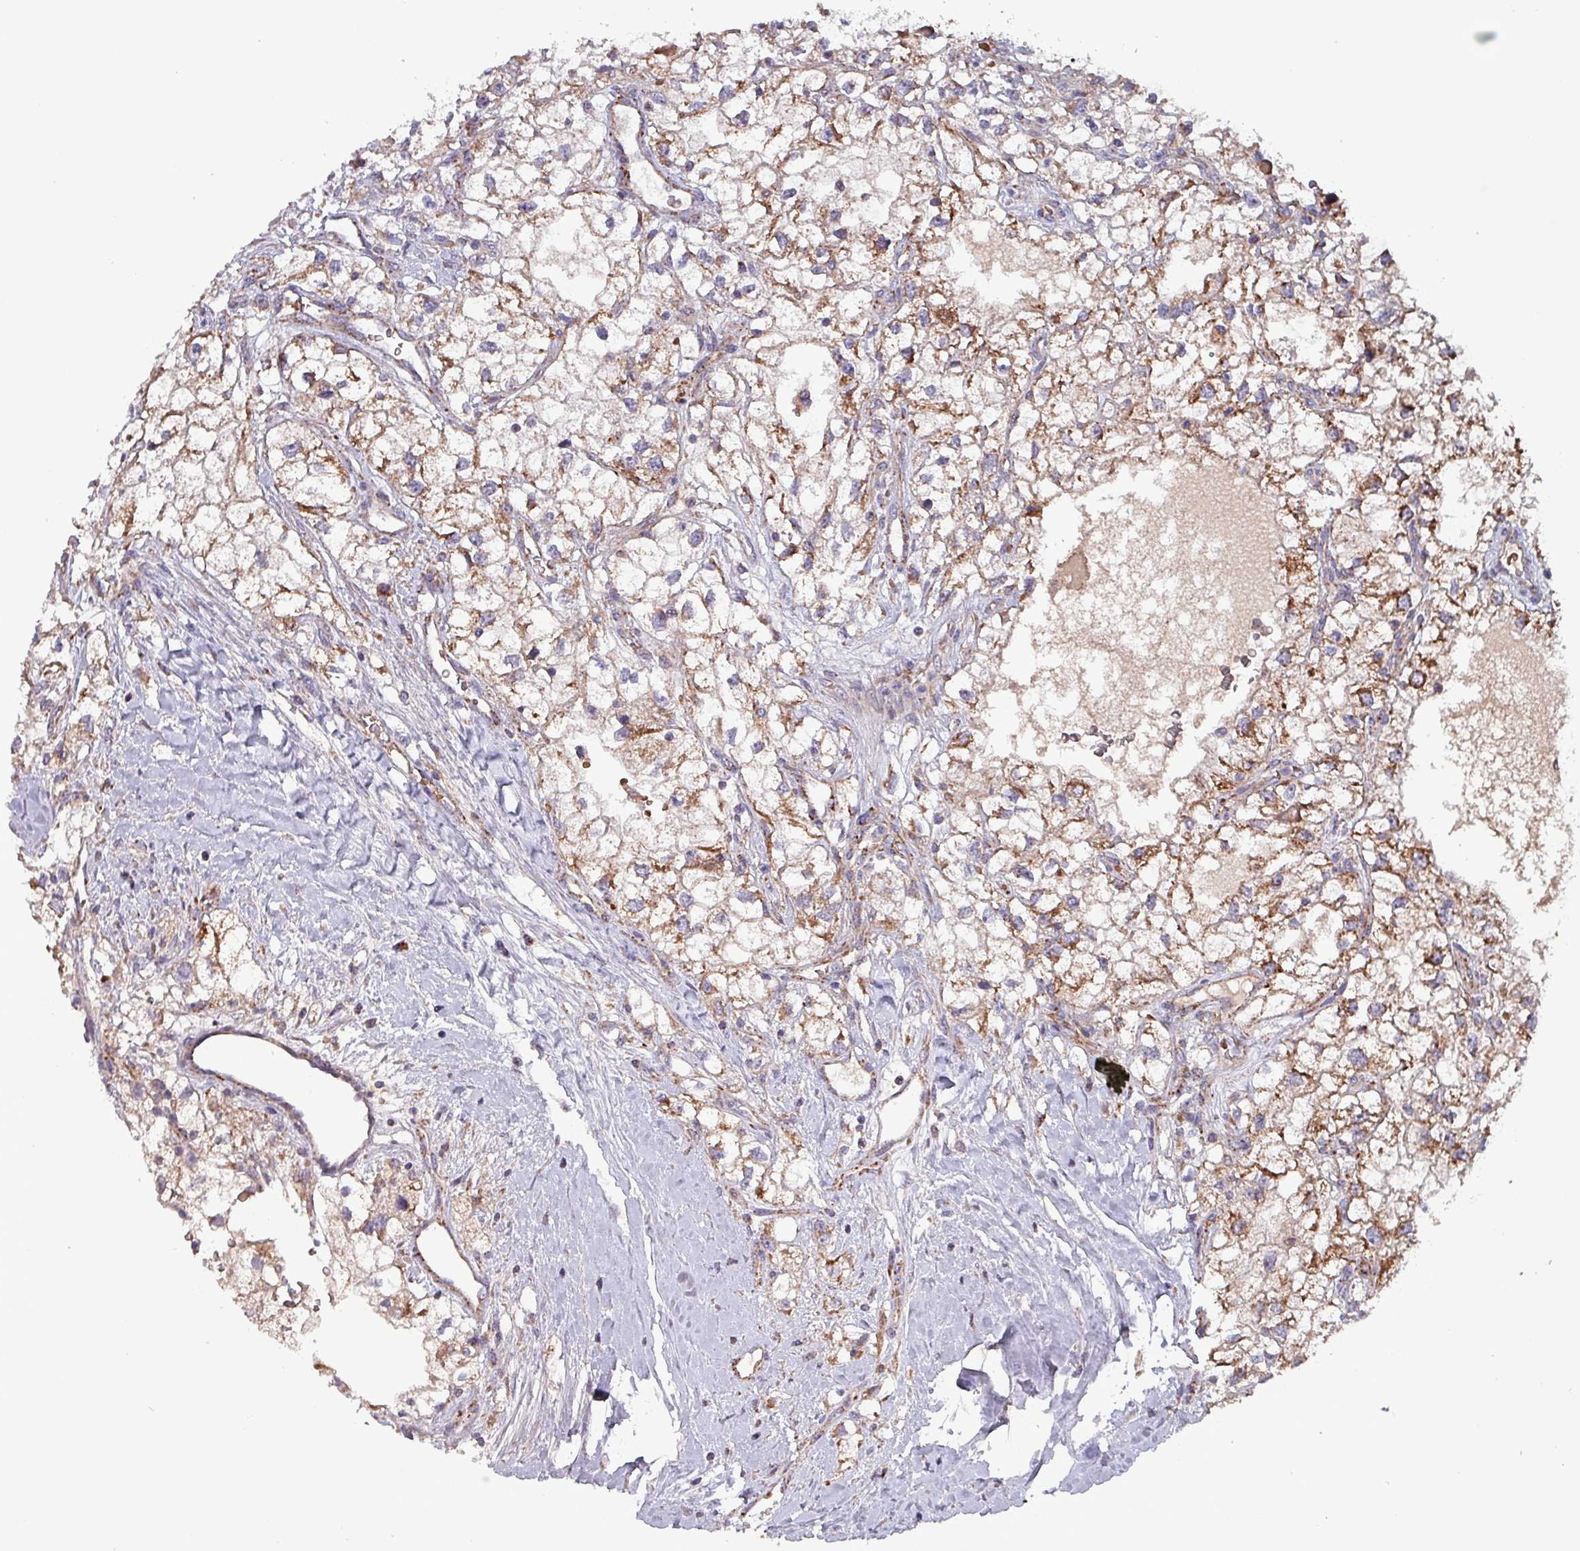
{"staining": {"intensity": "moderate", "quantity": ">75%", "location": "cytoplasmic/membranous"}, "tissue": "renal cancer", "cell_type": "Tumor cells", "image_type": "cancer", "snomed": [{"axis": "morphology", "description": "Adenocarcinoma, NOS"}, {"axis": "topography", "description": "Kidney"}], "caption": "Tumor cells display moderate cytoplasmic/membranous staining in about >75% of cells in renal cancer. (DAB IHC, brown staining for protein, blue staining for nuclei).", "gene": "ZNF322", "patient": {"sex": "male", "age": 59}}